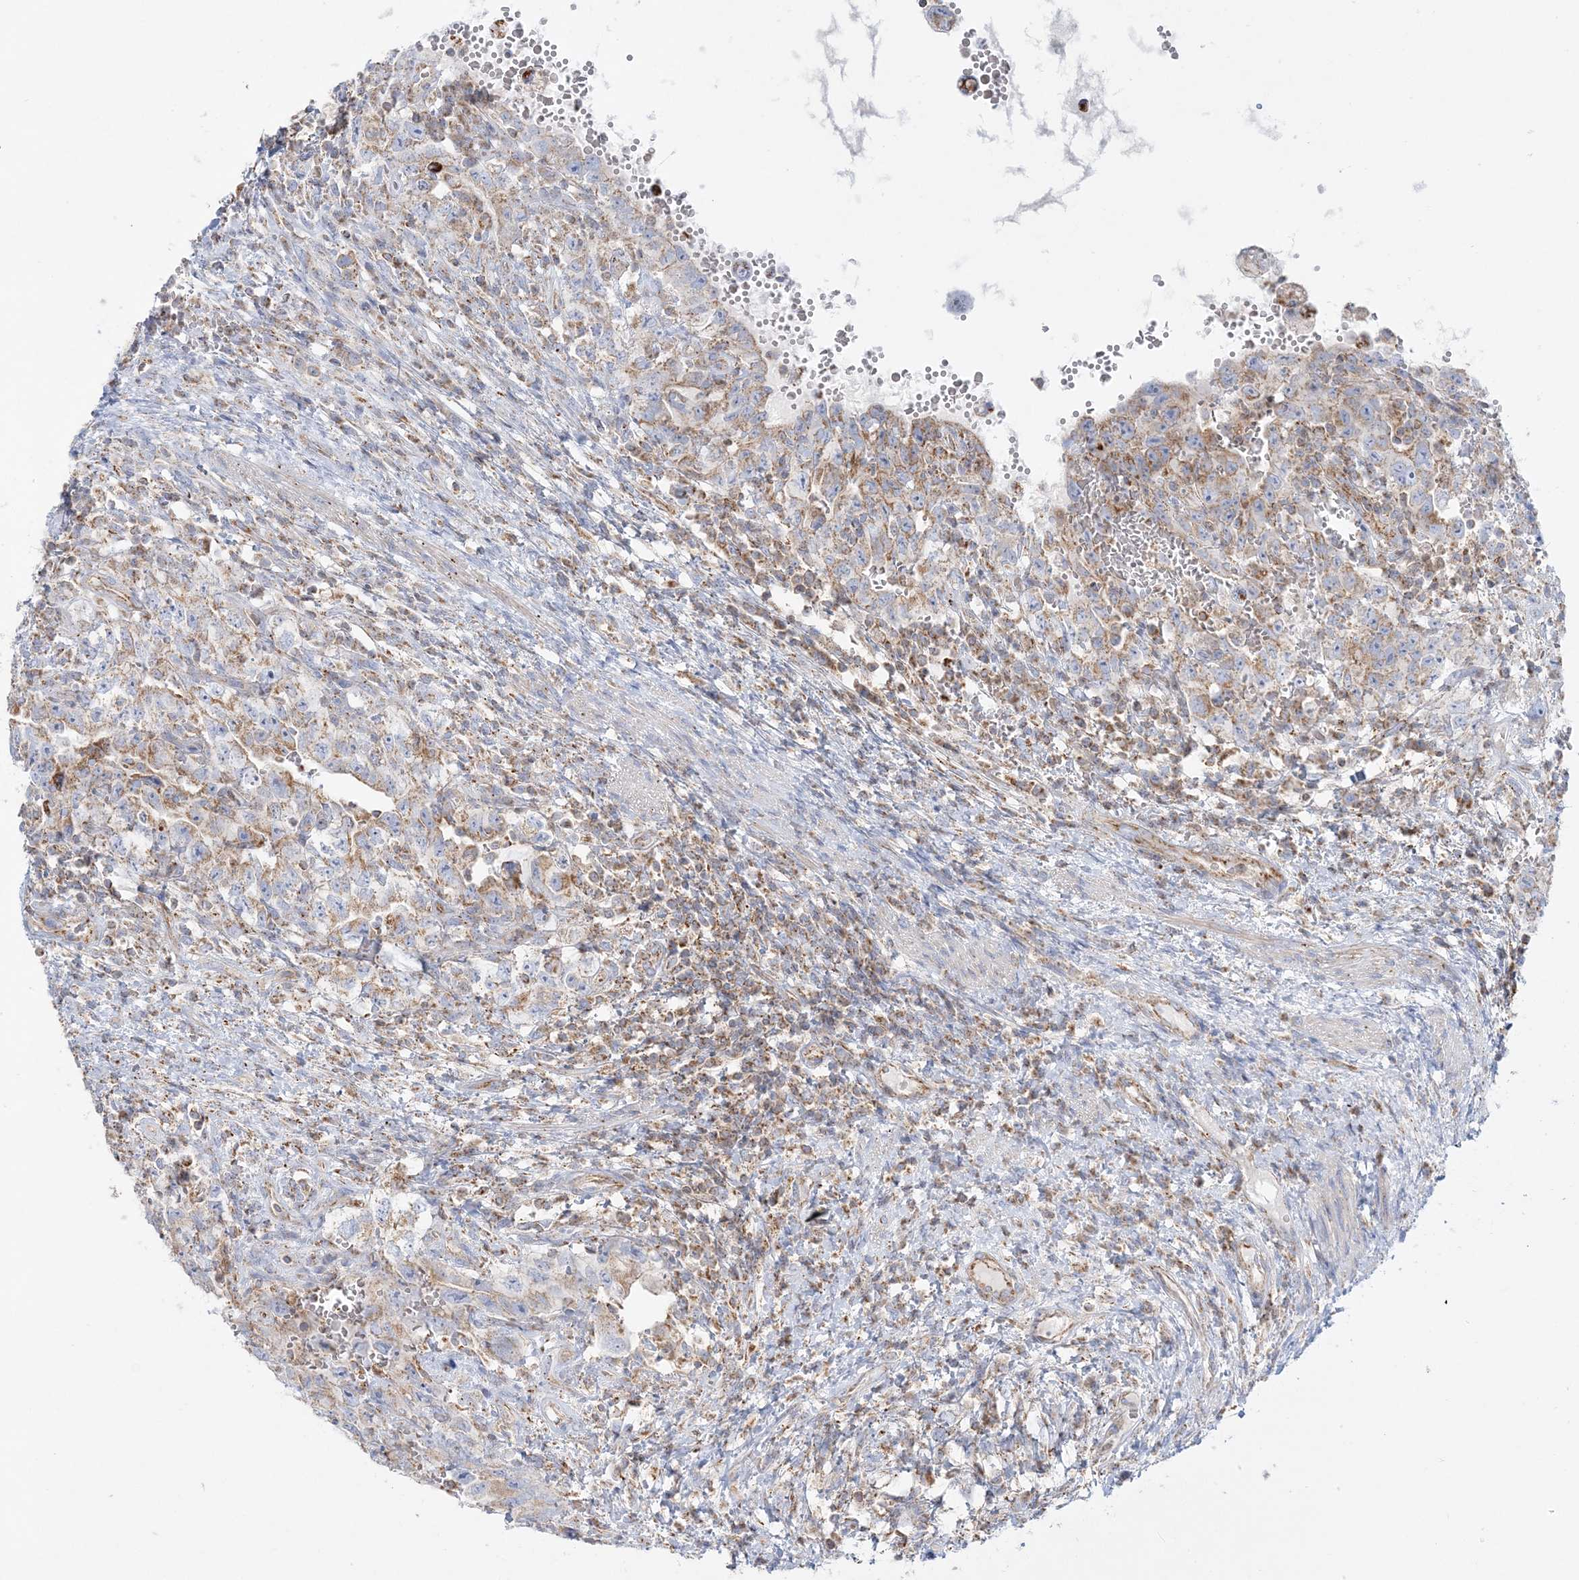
{"staining": {"intensity": "moderate", "quantity": ">75%", "location": "cytoplasmic/membranous"}, "tissue": "testis cancer", "cell_type": "Tumor cells", "image_type": "cancer", "snomed": [{"axis": "morphology", "description": "Carcinoma, Embryonal, NOS"}, {"axis": "topography", "description": "Testis"}], "caption": "The image shows staining of testis embryonal carcinoma, revealing moderate cytoplasmic/membranous protein staining (brown color) within tumor cells.", "gene": "TBC1D14", "patient": {"sex": "male", "age": 26}}